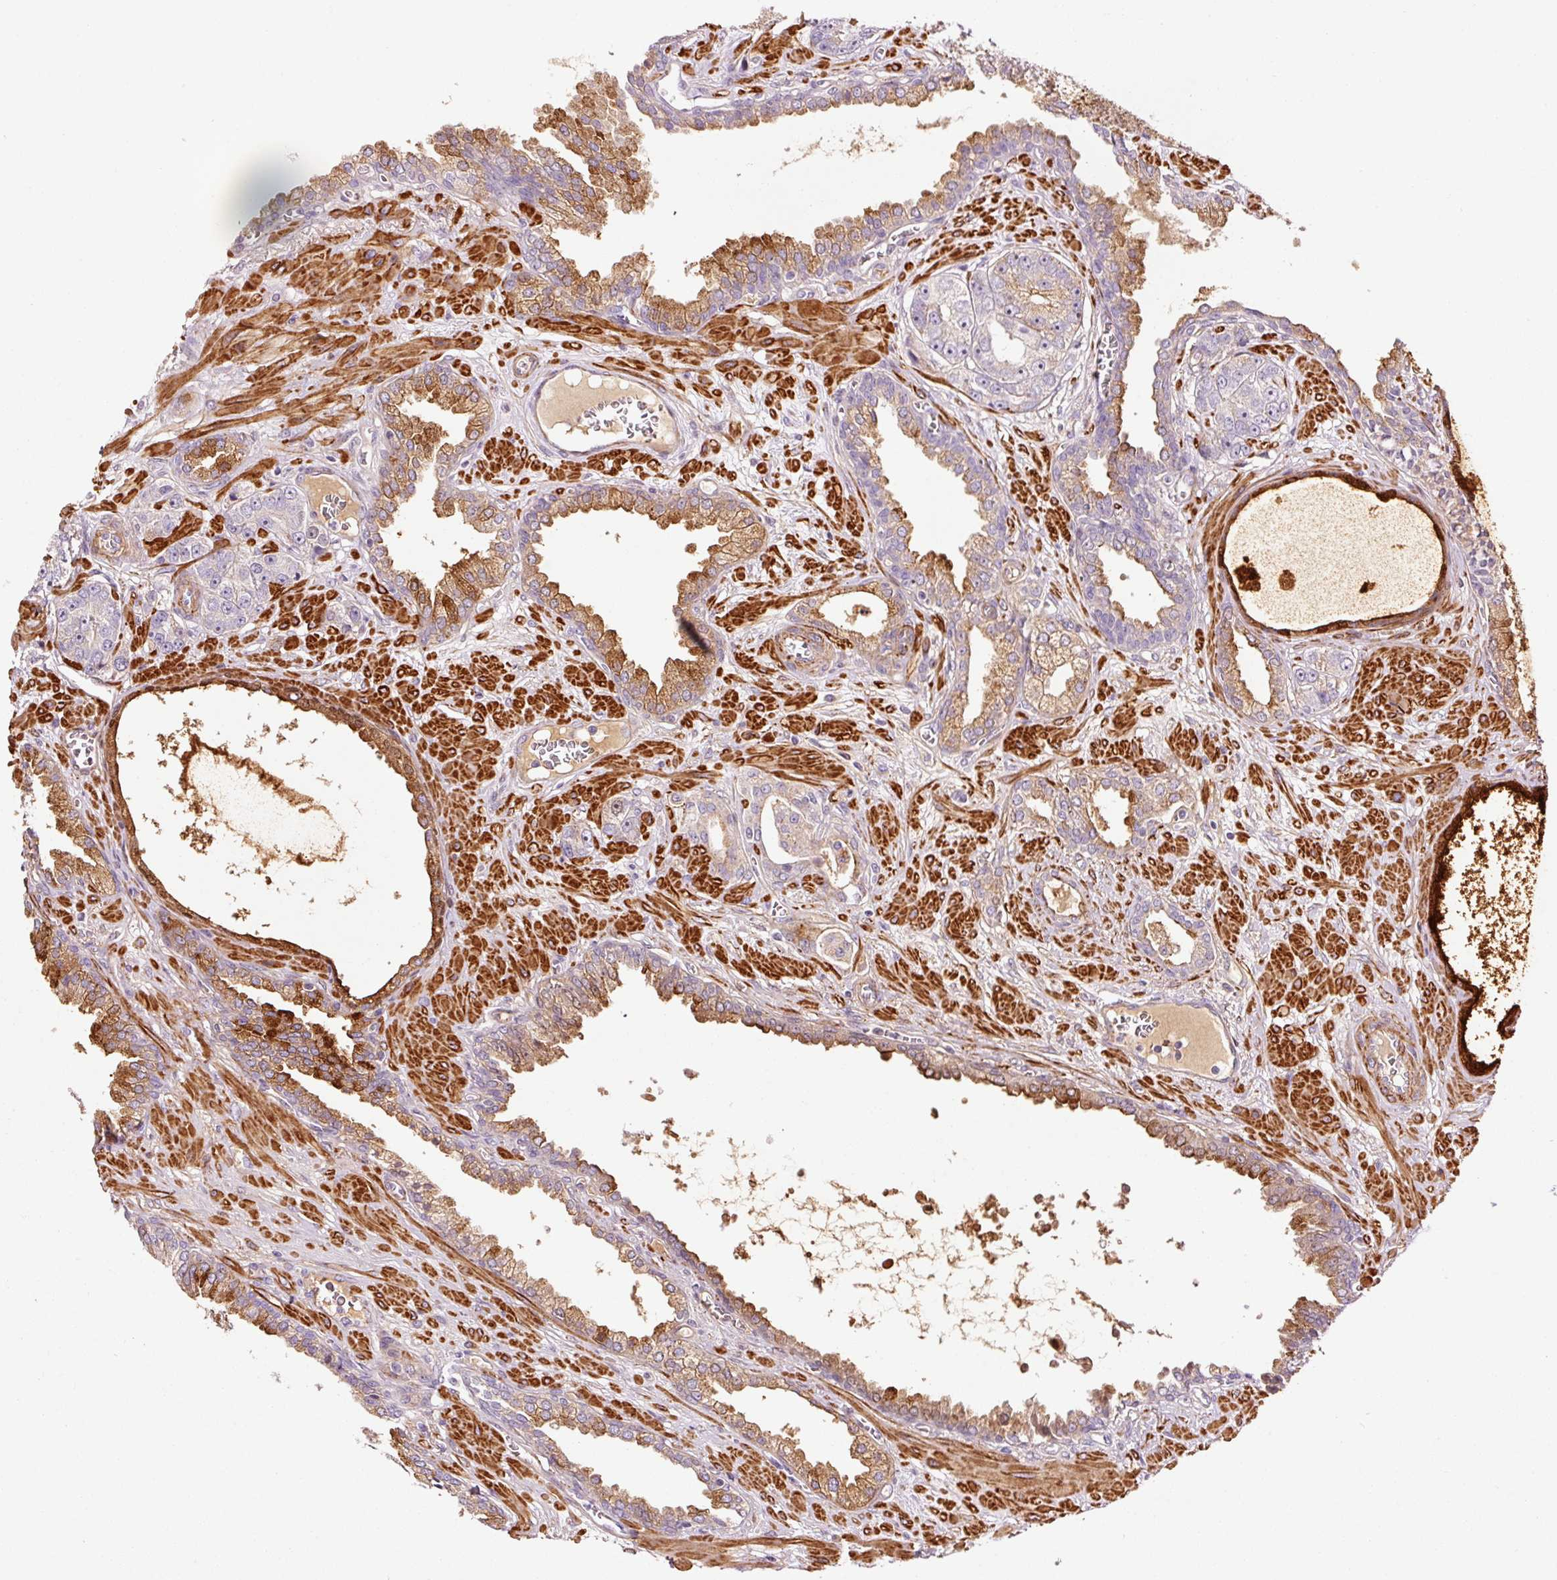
{"staining": {"intensity": "moderate", "quantity": "<25%", "location": "cytoplasmic/membranous"}, "tissue": "prostate cancer", "cell_type": "Tumor cells", "image_type": "cancer", "snomed": [{"axis": "morphology", "description": "Adenocarcinoma, High grade"}, {"axis": "topography", "description": "Prostate"}], "caption": "Prostate high-grade adenocarcinoma was stained to show a protein in brown. There is low levels of moderate cytoplasmic/membranous staining in about <25% of tumor cells.", "gene": "ANKRD20A1", "patient": {"sex": "male", "age": 71}}